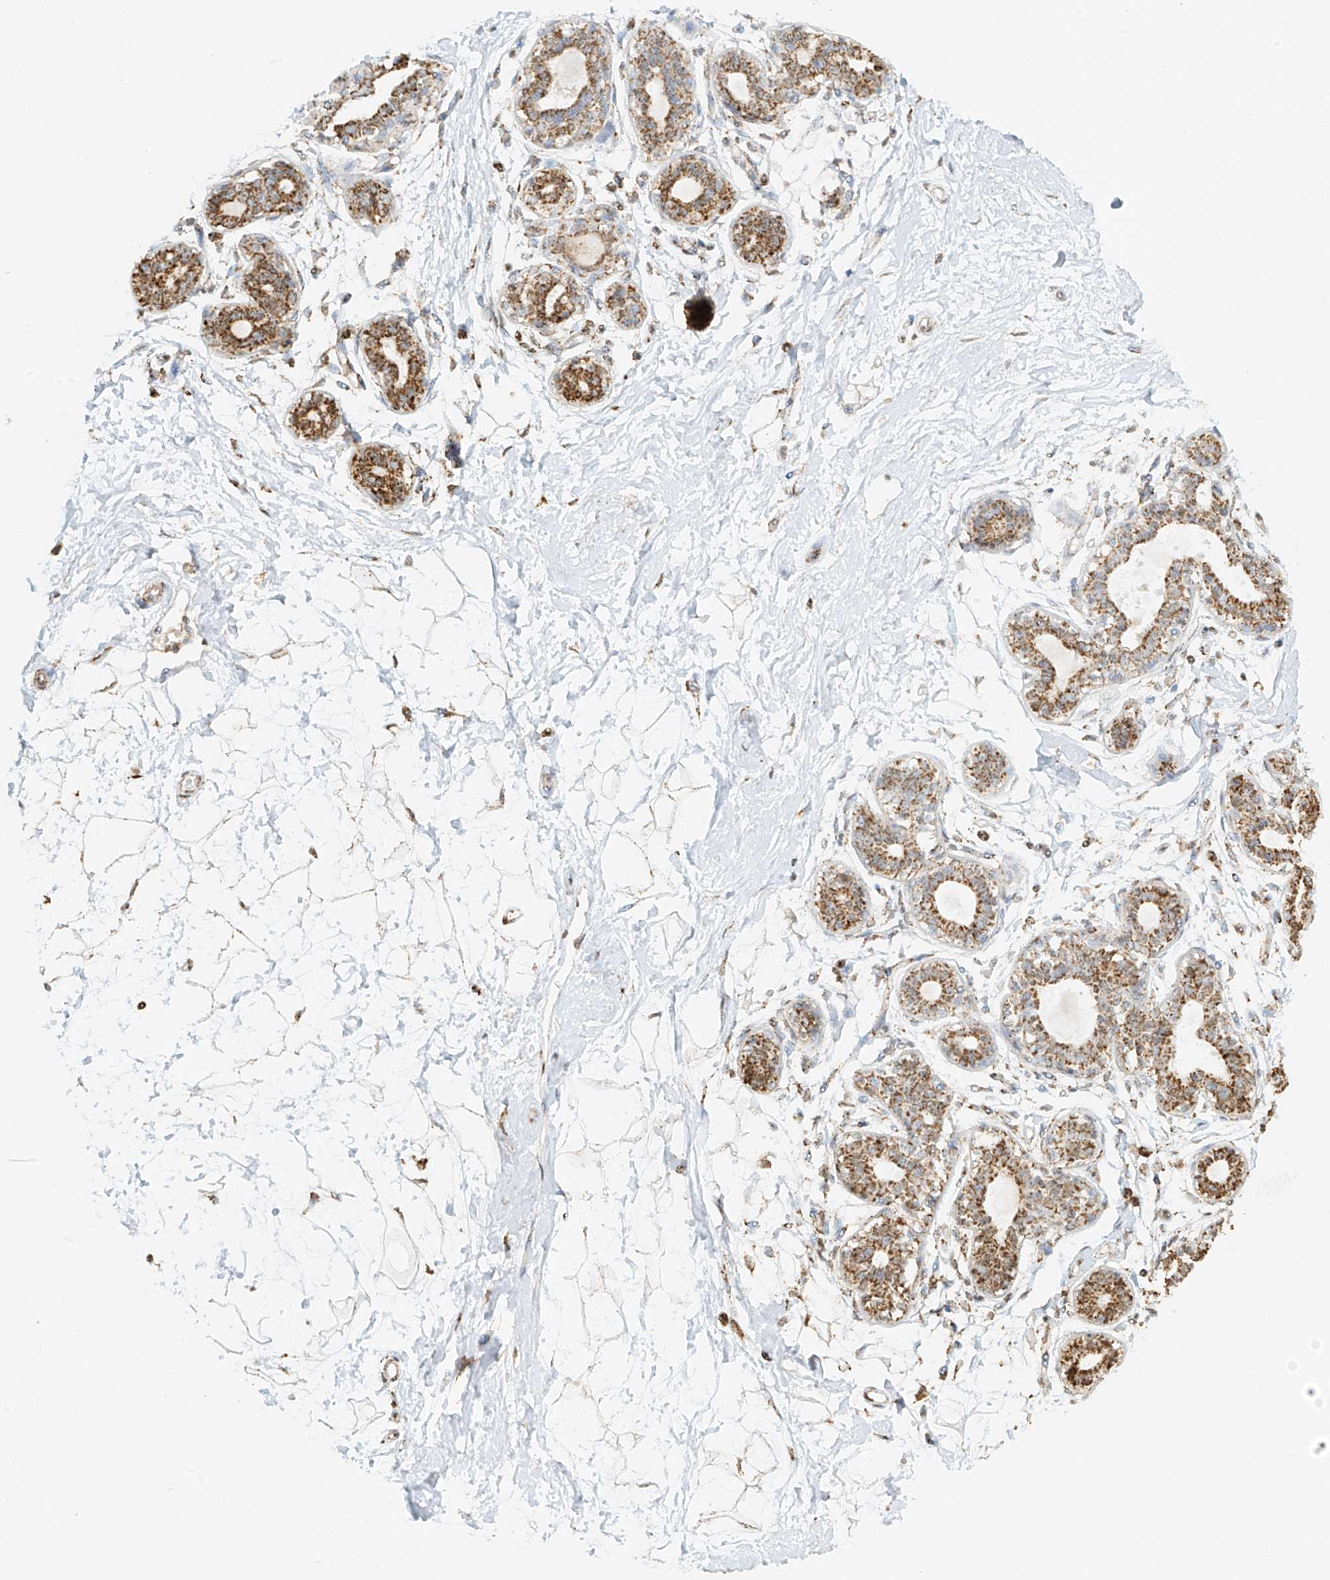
{"staining": {"intensity": "weak", "quantity": ">75%", "location": "cytoplasmic/membranous"}, "tissue": "breast", "cell_type": "Adipocytes", "image_type": "normal", "snomed": [{"axis": "morphology", "description": "Normal tissue, NOS"}, {"axis": "topography", "description": "Breast"}], "caption": "A micrograph showing weak cytoplasmic/membranous staining in approximately >75% of adipocytes in benign breast, as visualized by brown immunohistochemical staining.", "gene": "MIPEP", "patient": {"sex": "female", "age": 45}}